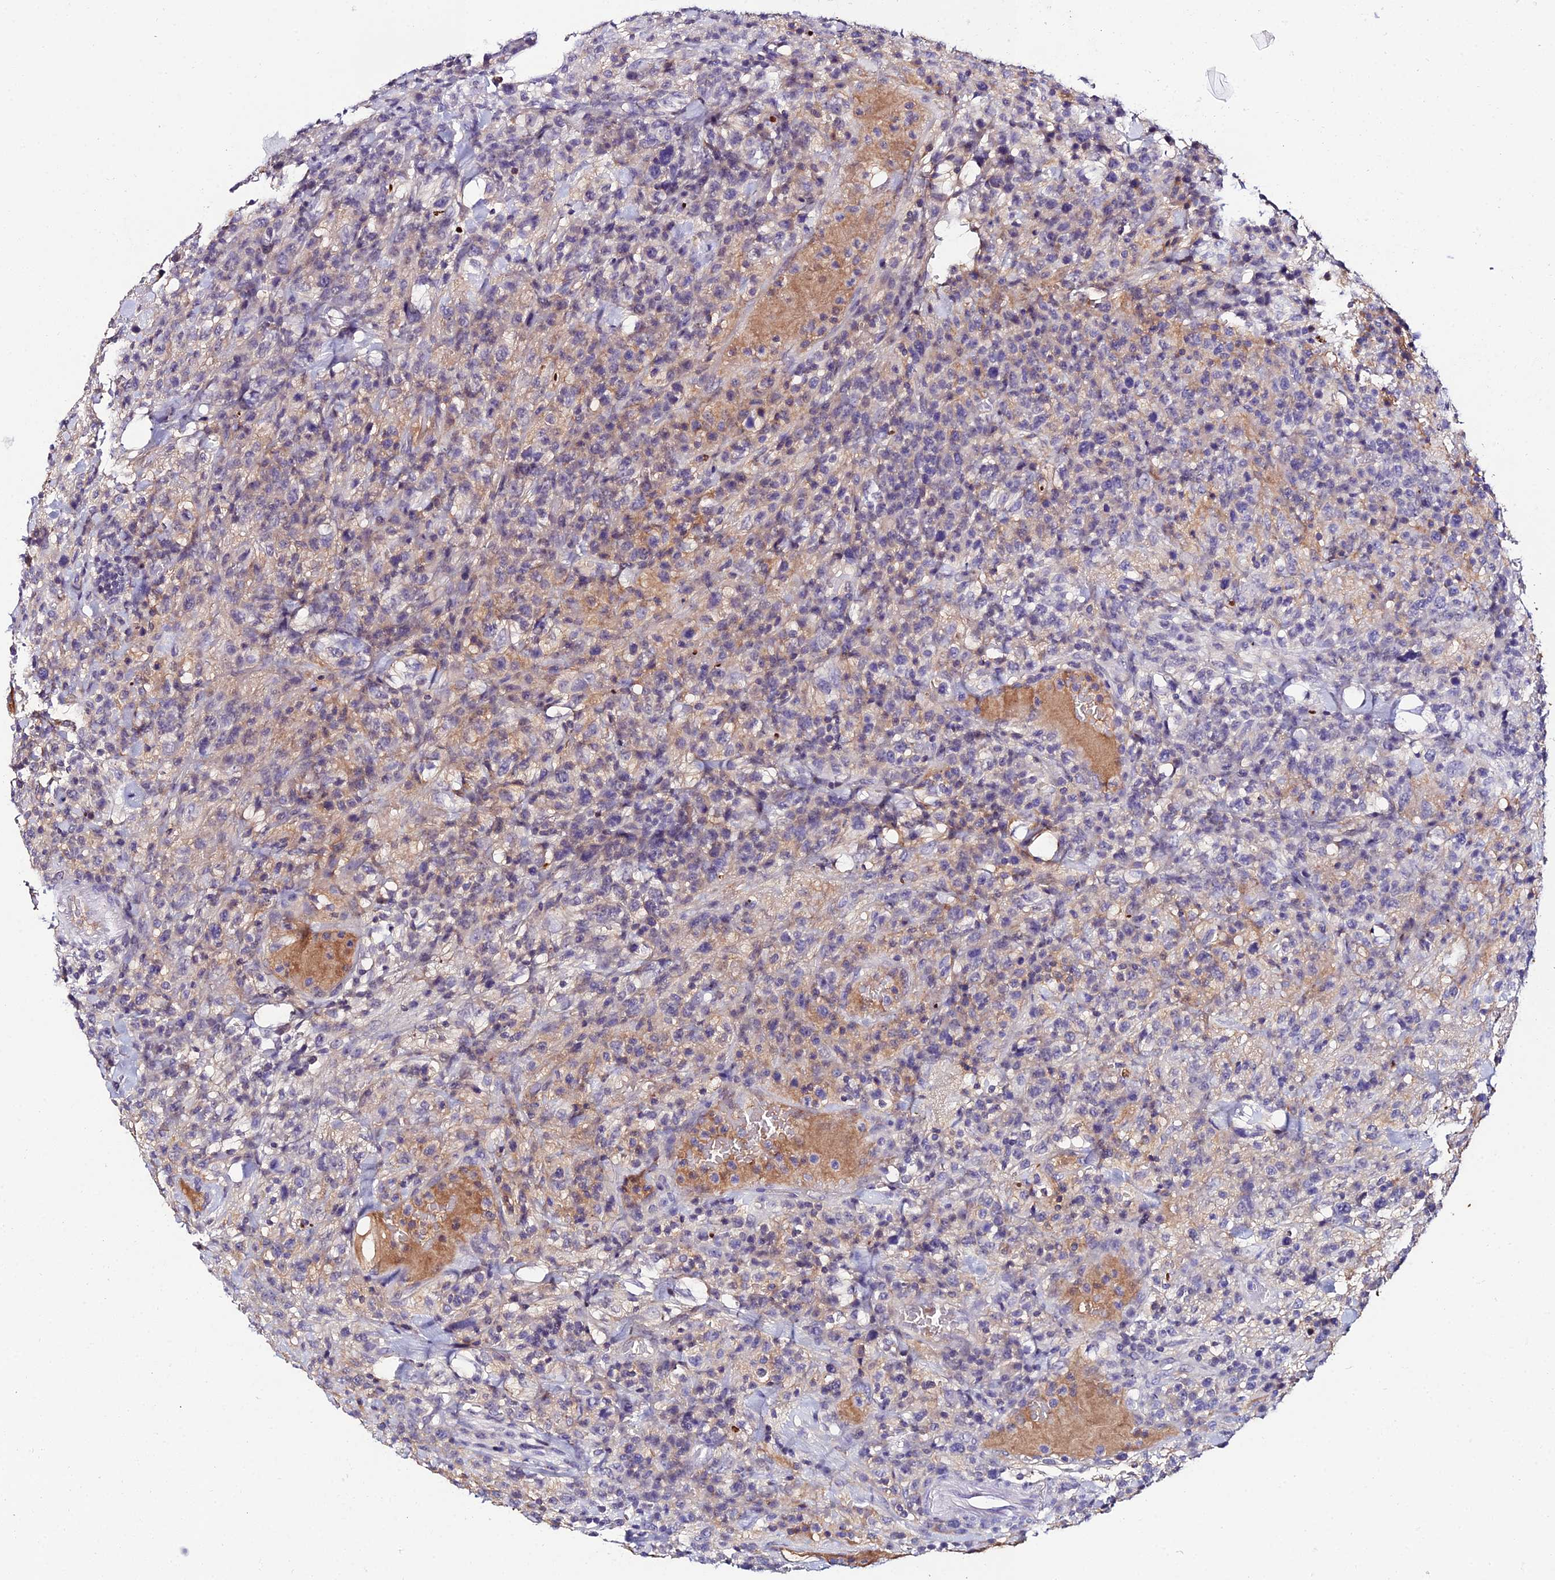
{"staining": {"intensity": "weak", "quantity": "<25%", "location": "cytoplasmic/membranous"}, "tissue": "lymphoma", "cell_type": "Tumor cells", "image_type": "cancer", "snomed": [{"axis": "morphology", "description": "Malignant lymphoma, non-Hodgkin's type, High grade"}, {"axis": "topography", "description": "Colon"}], "caption": "Human lymphoma stained for a protein using IHC reveals no expression in tumor cells.", "gene": "DEFB132", "patient": {"sex": "female", "age": 53}}